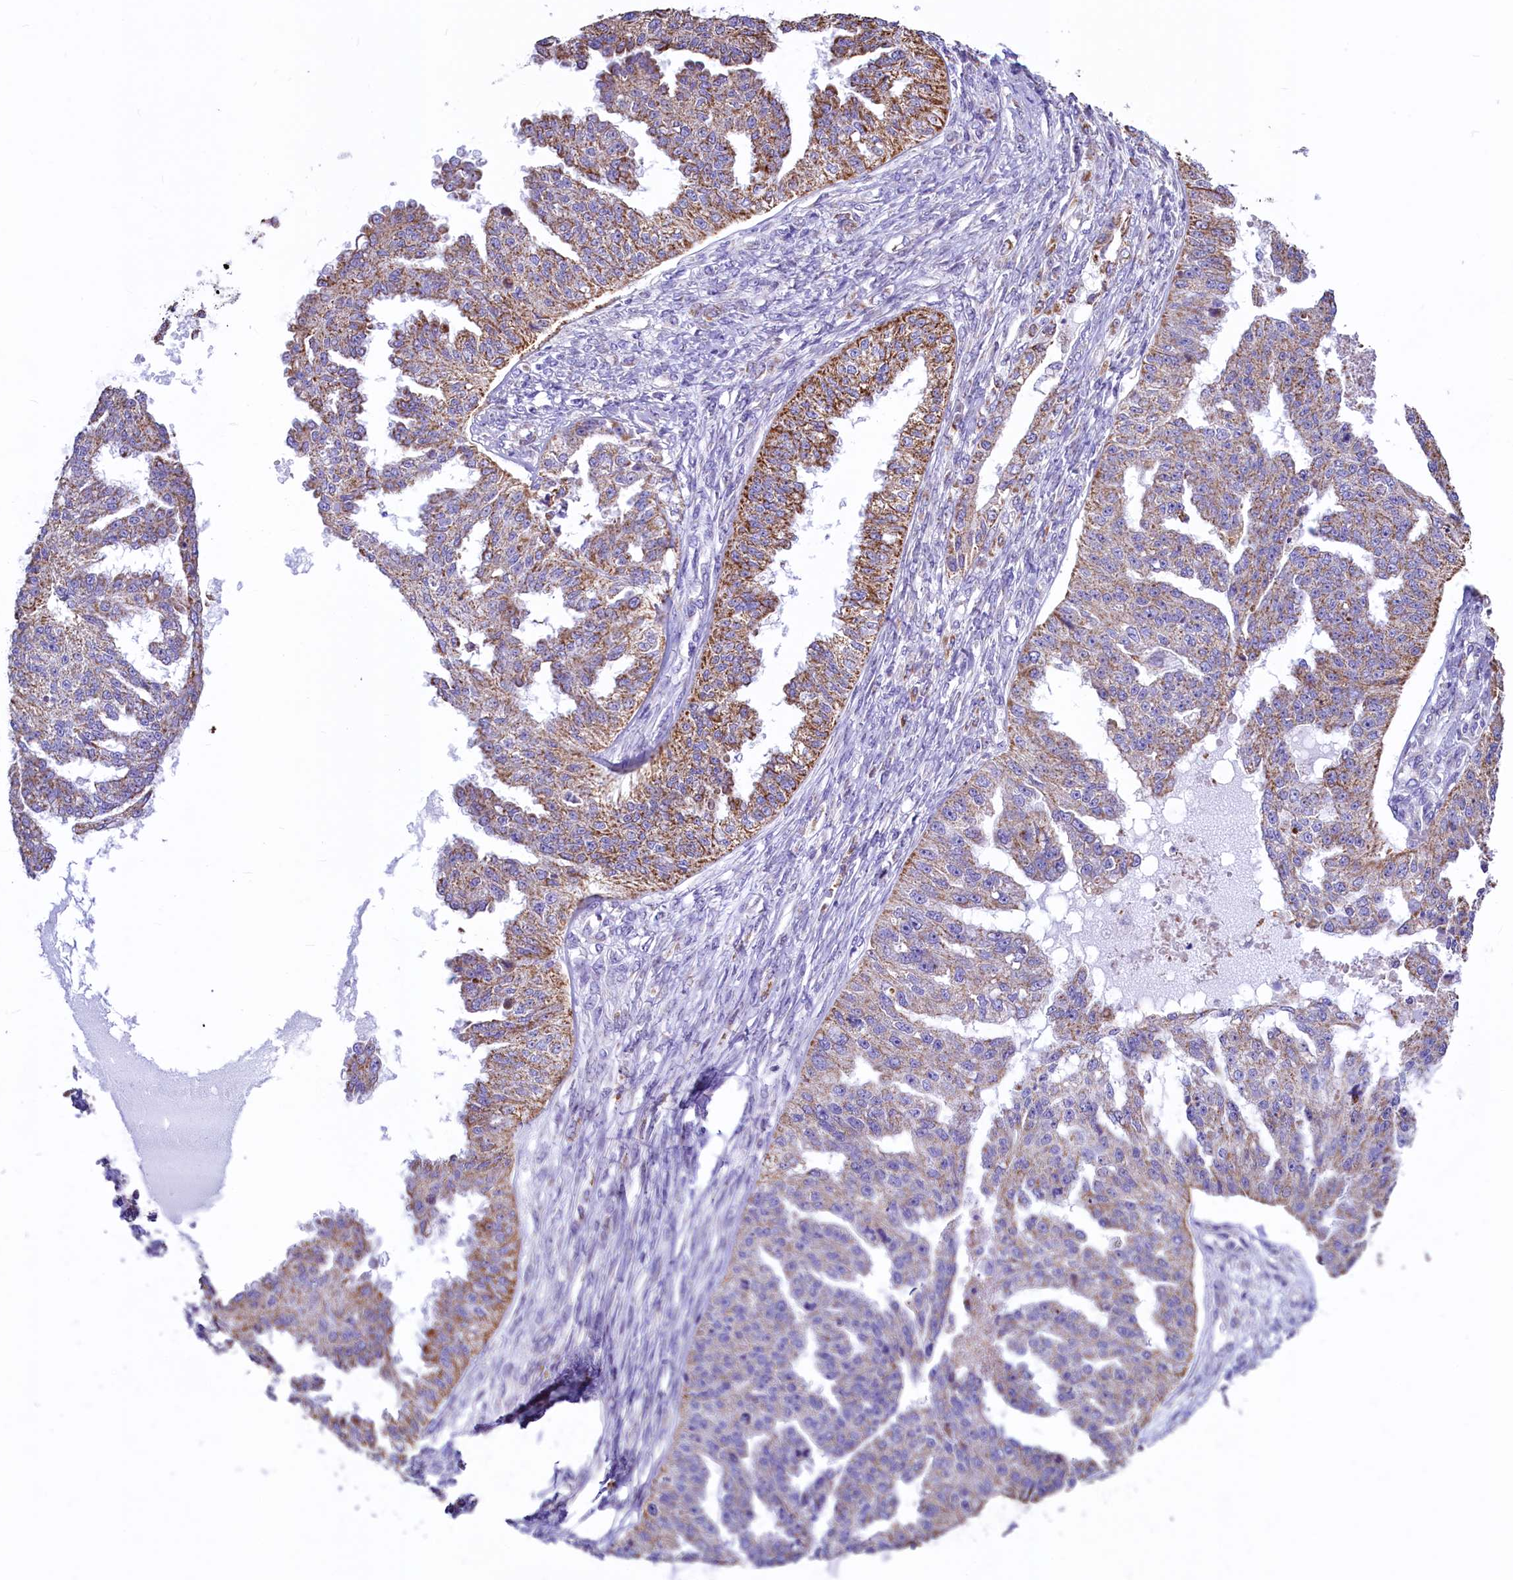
{"staining": {"intensity": "moderate", "quantity": "25%-75%", "location": "cytoplasmic/membranous"}, "tissue": "ovarian cancer", "cell_type": "Tumor cells", "image_type": "cancer", "snomed": [{"axis": "morphology", "description": "Cystadenocarcinoma, serous, NOS"}, {"axis": "topography", "description": "Ovary"}], "caption": "Immunohistochemical staining of ovarian cancer (serous cystadenocarcinoma) displays medium levels of moderate cytoplasmic/membranous positivity in approximately 25%-75% of tumor cells.", "gene": "VWCE", "patient": {"sex": "female", "age": 58}}